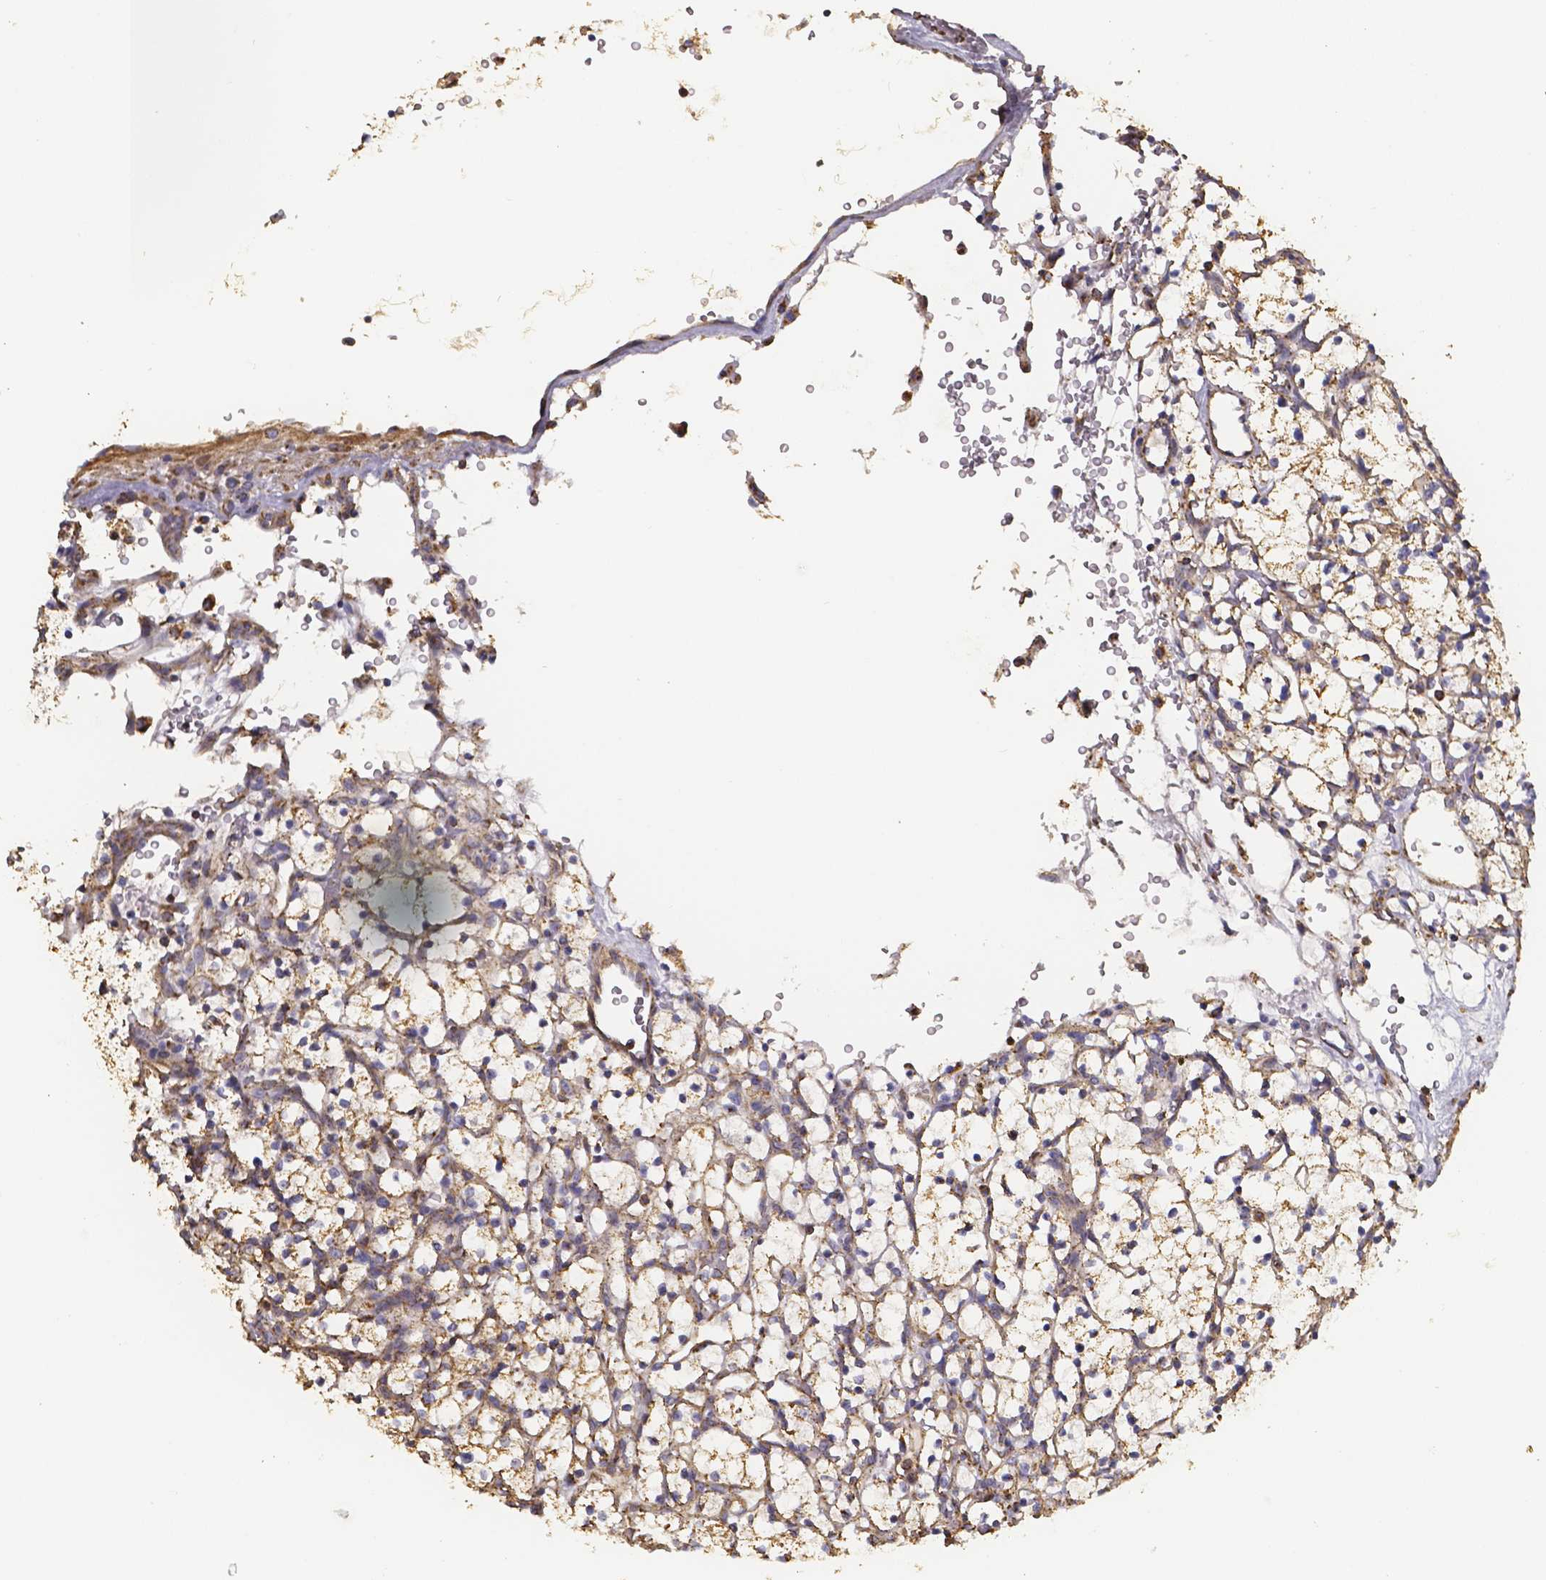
{"staining": {"intensity": "moderate", "quantity": ">75%", "location": "cytoplasmic/membranous"}, "tissue": "renal cancer", "cell_type": "Tumor cells", "image_type": "cancer", "snomed": [{"axis": "morphology", "description": "Adenocarcinoma, NOS"}, {"axis": "topography", "description": "Kidney"}], "caption": "Human adenocarcinoma (renal) stained with a protein marker displays moderate staining in tumor cells.", "gene": "SLC35D2", "patient": {"sex": "female", "age": 64}}